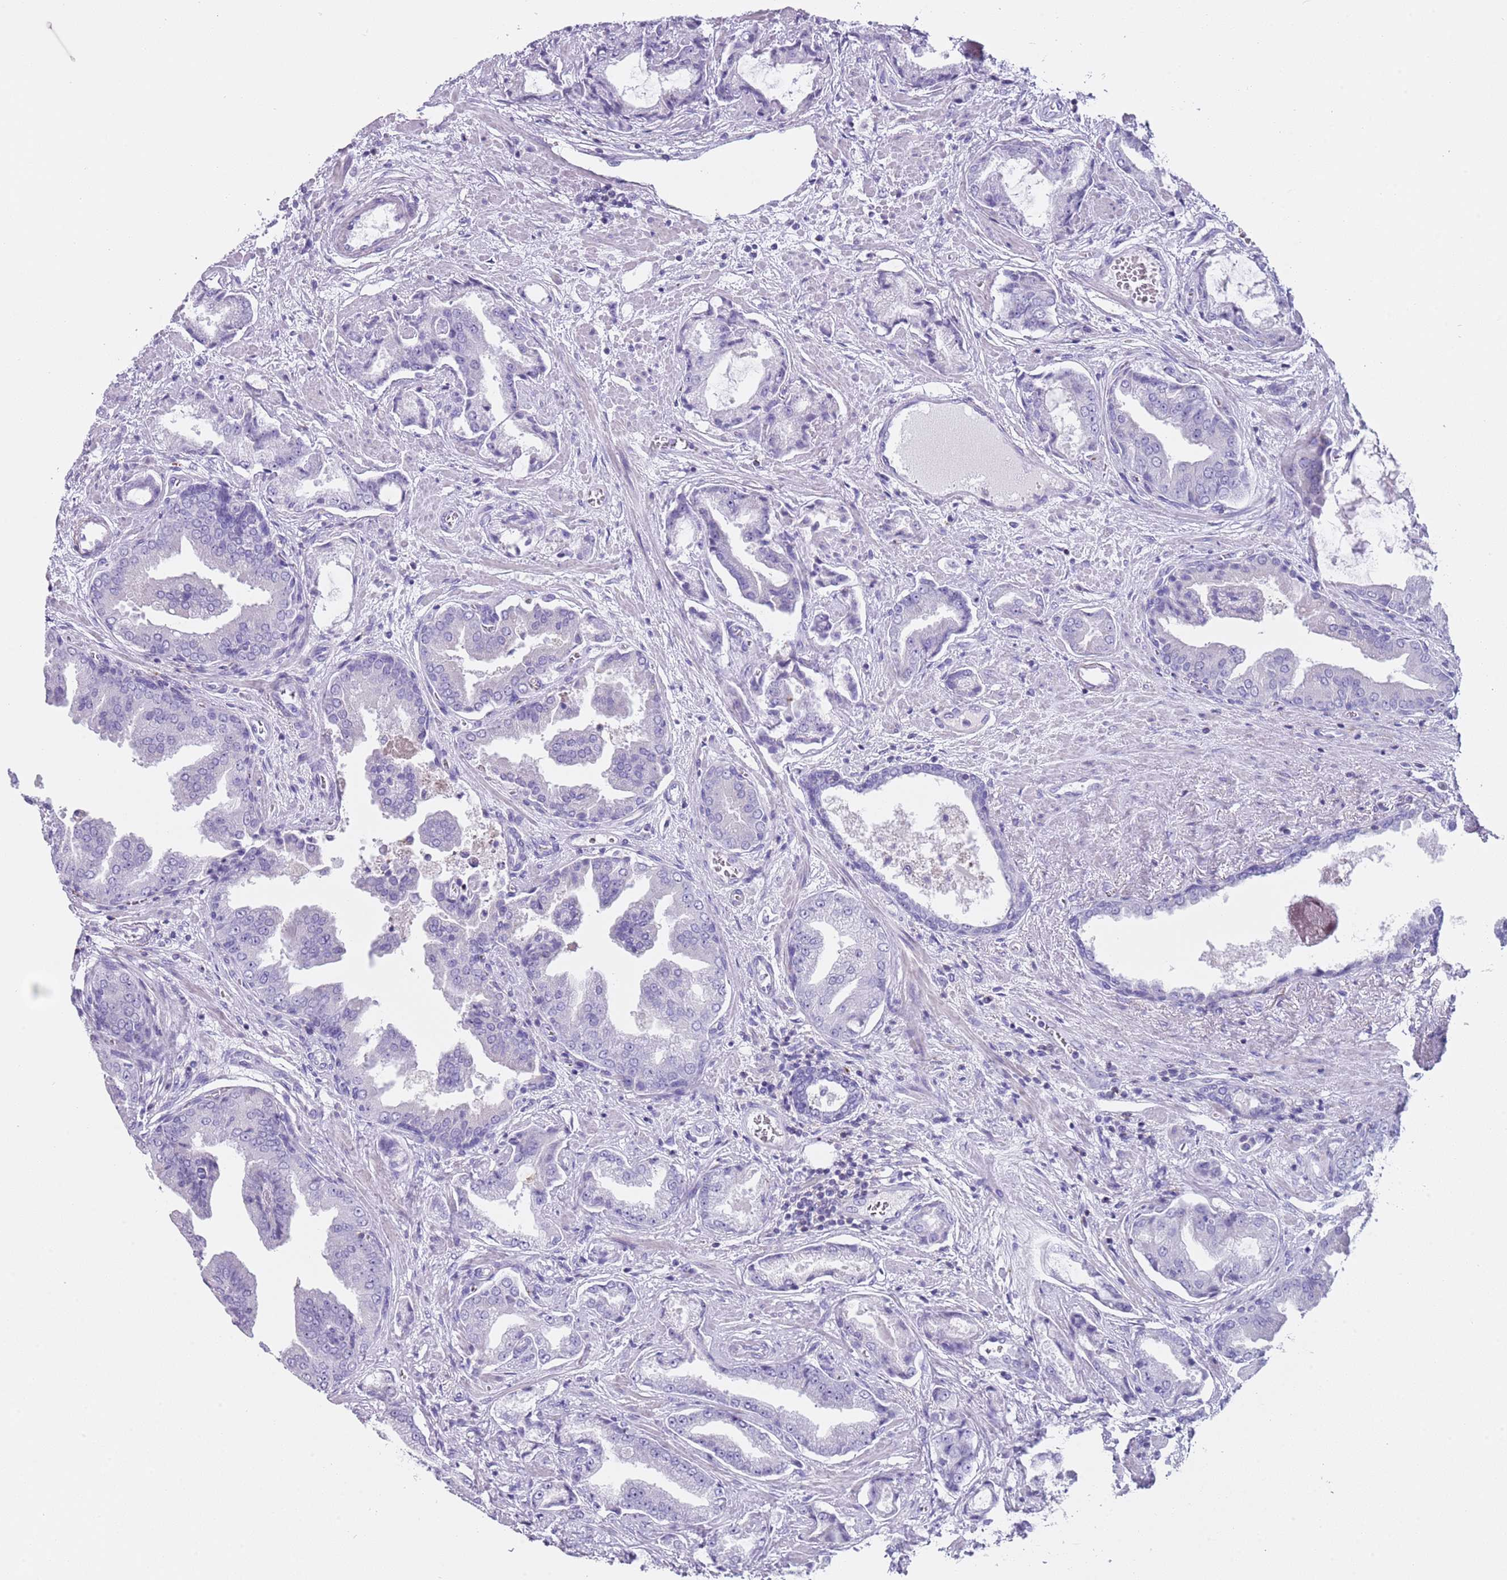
{"staining": {"intensity": "negative", "quantity": "none", "location": "none"}, "tissue": "prostate cancer", "cell_type": "Tumor cells", "image_type": "cancer", "snomed": [{"axis": "morphology", "description": "Adenocarcinoma, High grade"}, {"axis": "topography", "description": "Prostate"}], "caption": "Immunohistochemistry of prostate adenocarcinoma (high-grade) displays no positivity in tumor cells.", "gene": "NBPF20", "patient": {"sex": "male", "age": 68}}